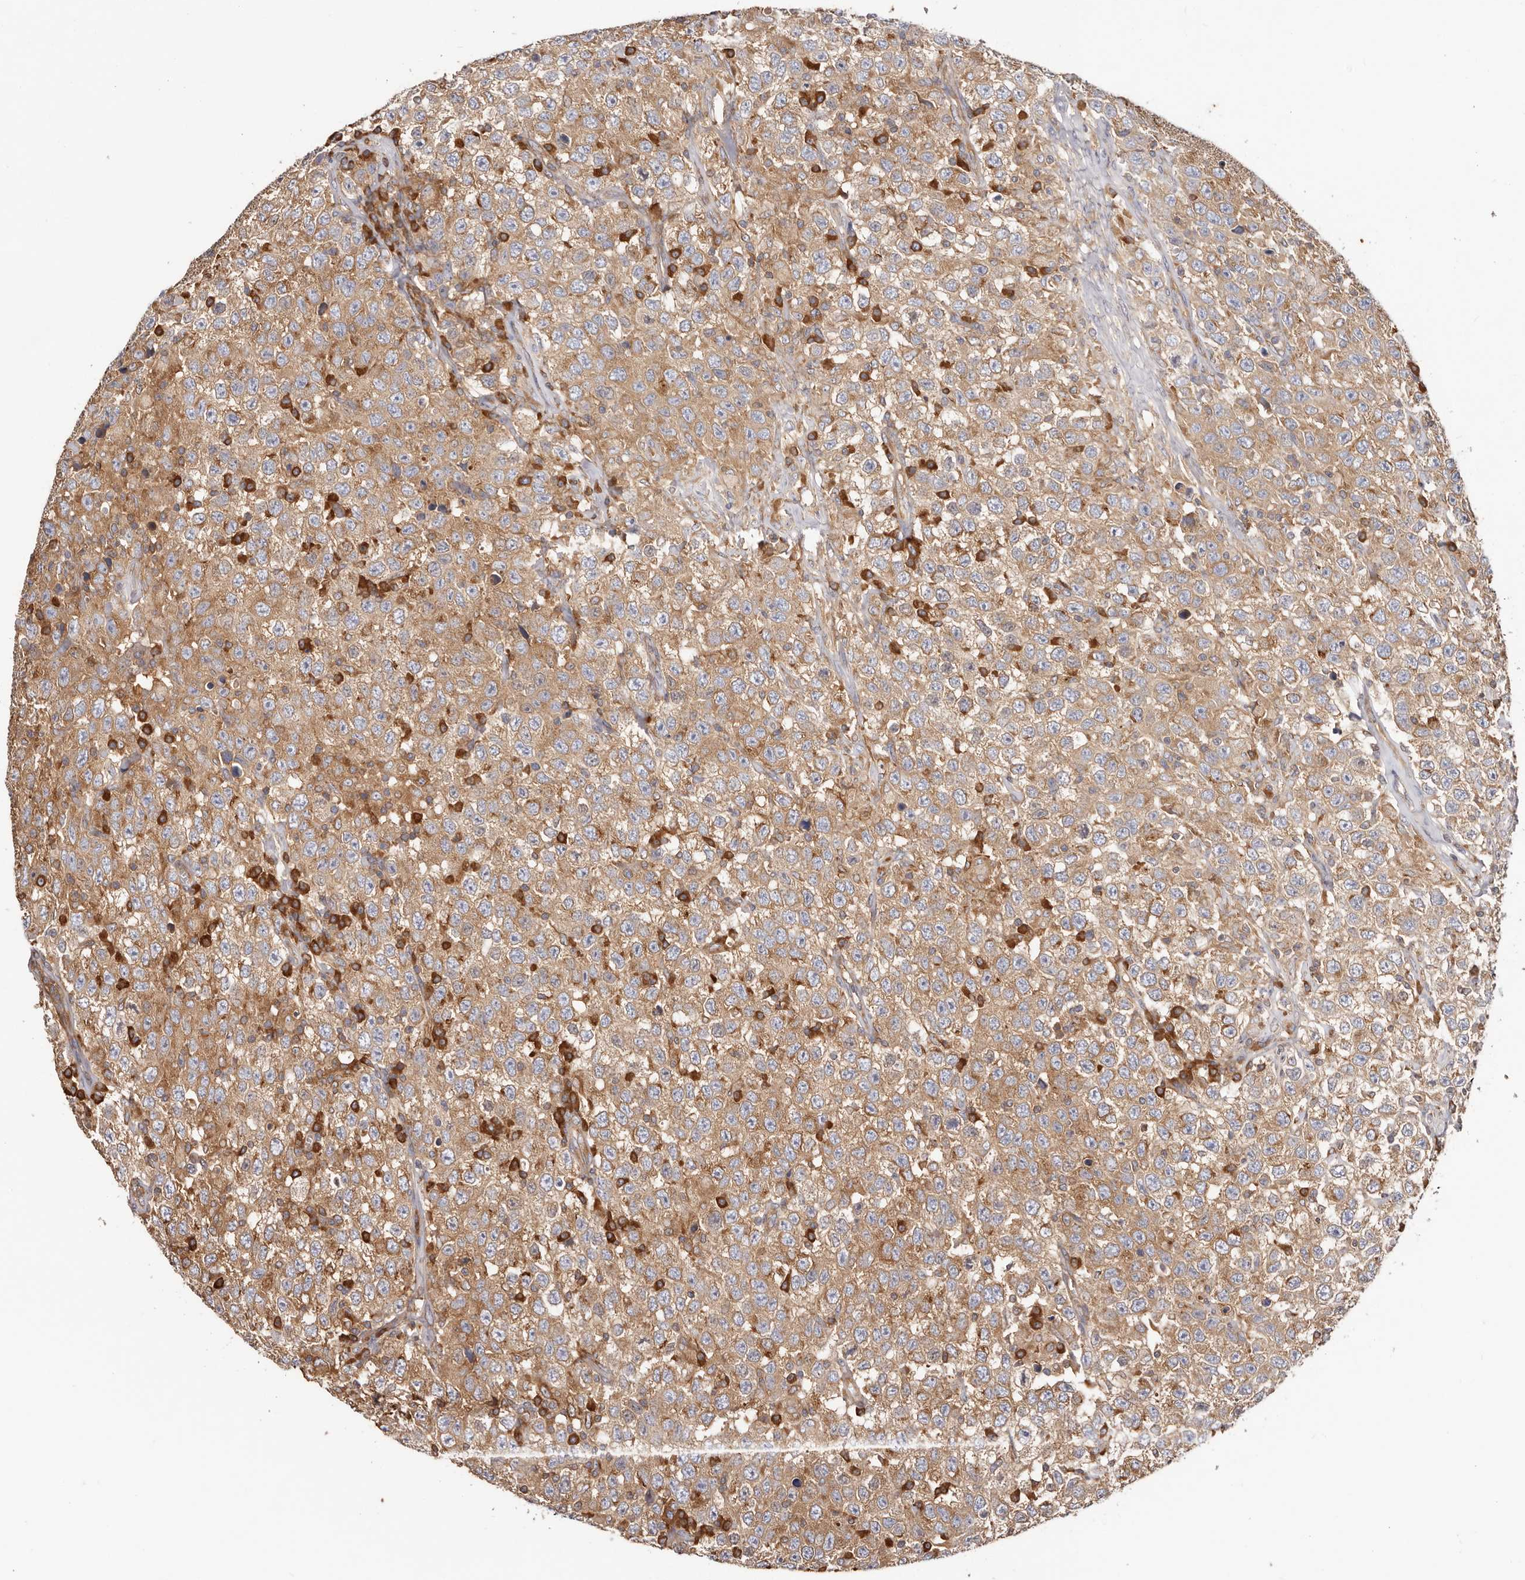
{"staining": {"intensity": "moderate", "quantity": ">75%", "location": "cytoplasmic/membranous"}, "tissue": "testis cancer", "cell_type": "Tumor cells", "image_type": "cancer", "snomed": [{"axis": "morphology", "description": "Seminoma, NOS"}, {"axis": "topography", "description": "Testis"}], "caption": "Immunohistochemistry (IHC) of human testis seminoma reveals medium levels of moderate cytoplasmic/membranous expression in about >75% of tumor cells. (IHC, brightfield microscopy, high magnification).", "gene": "EPRS1", "patient": {"sex": "male", "age": 41}}